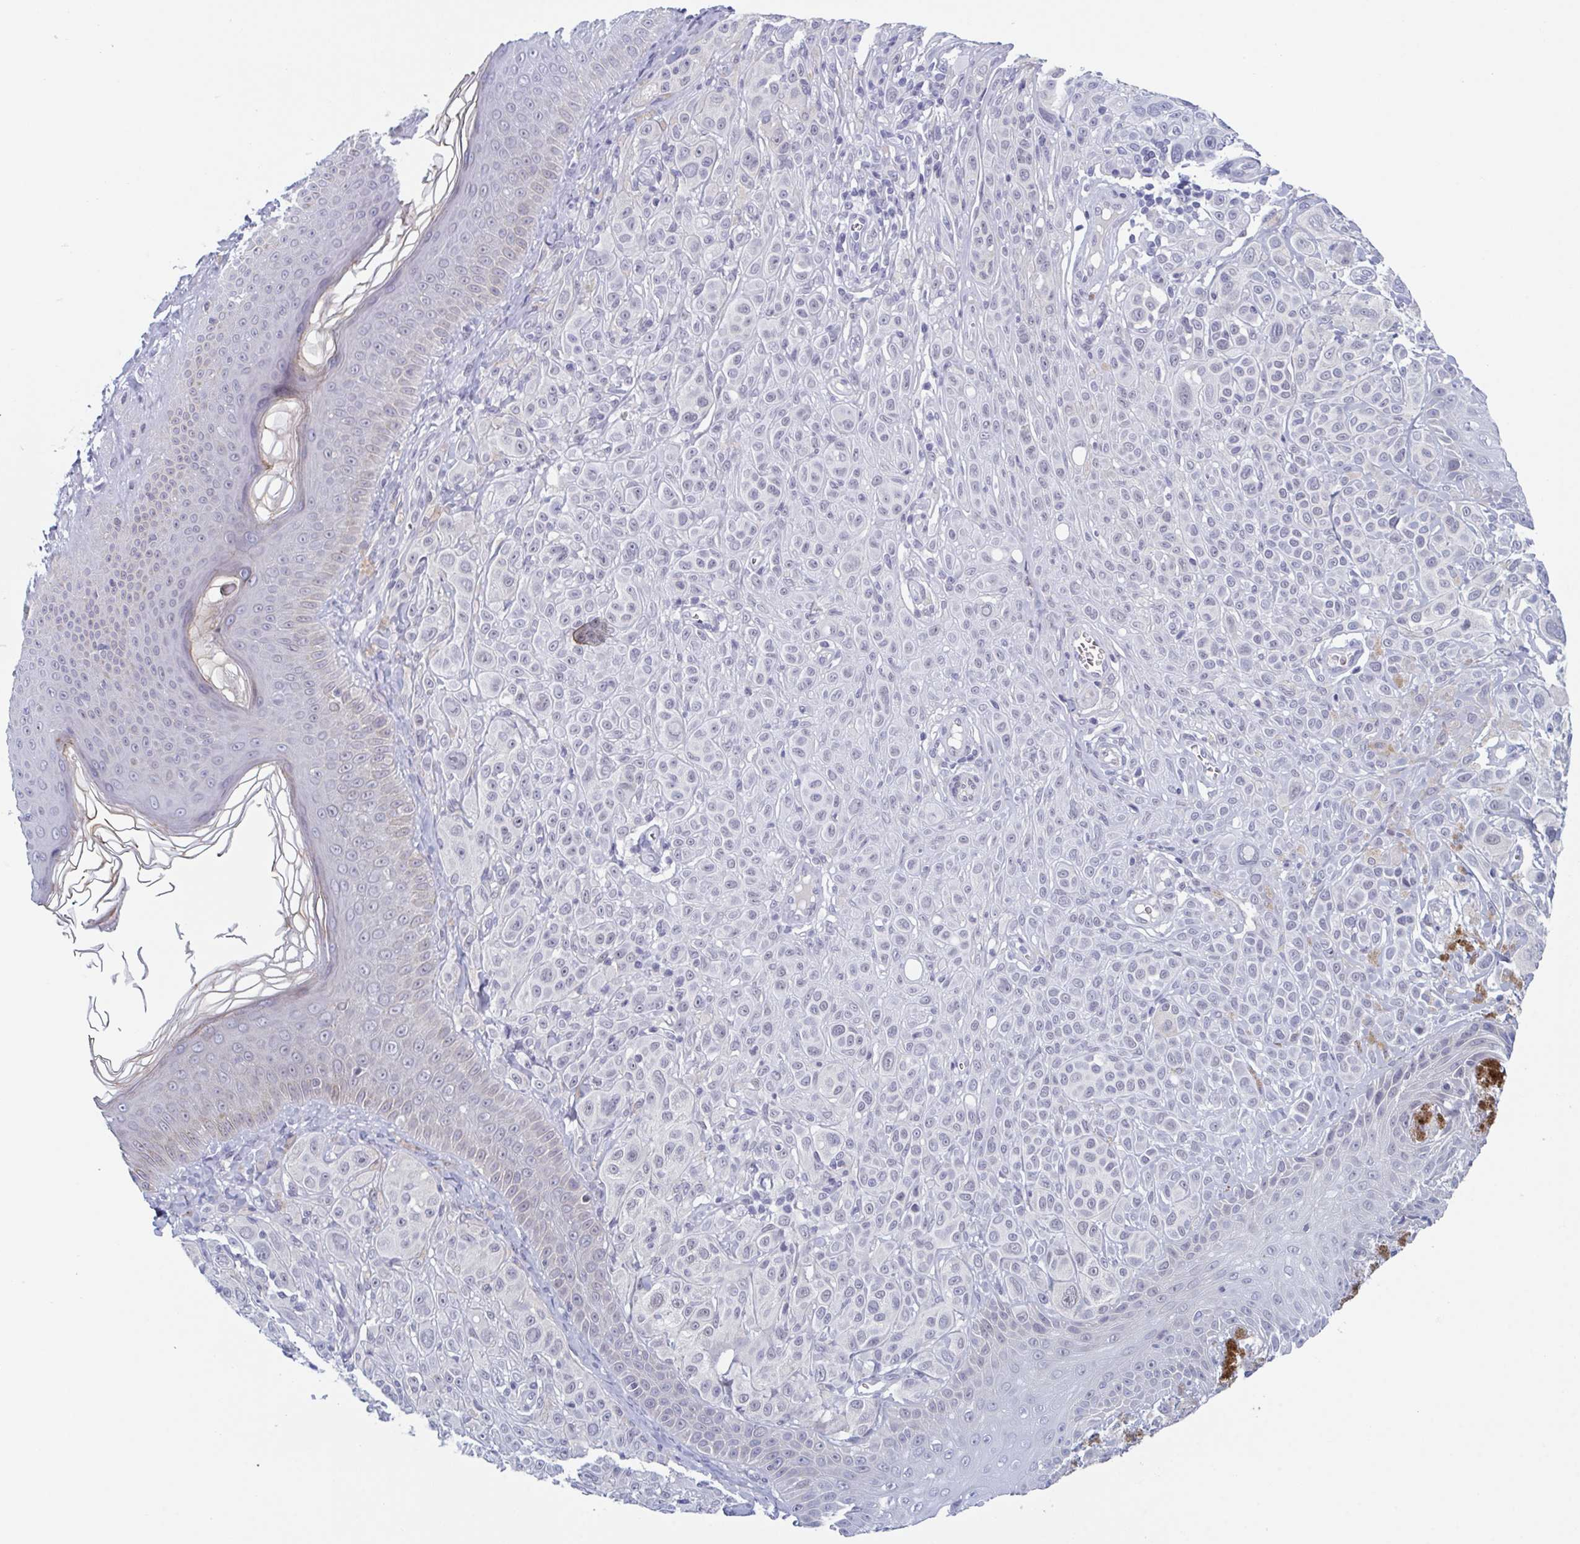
{"staining": {"intensity": "negative", "quantity": "none", "location": "none"}, "tissue": "melanoma", "cell_type": "Tumor cells", "image_type": "cancer", "snomed": [{"axis": "morphology", "description": "Malignant melanoma, NOS"}, {"axis": "topography", "description": "Skin"}], "caption": "This is an immunohistochemistry micrograph of malignant melanoma. There is no staining in tumor cells.", "gene": "ZFP64", "patient": {"sex": "male", "age": 67}}